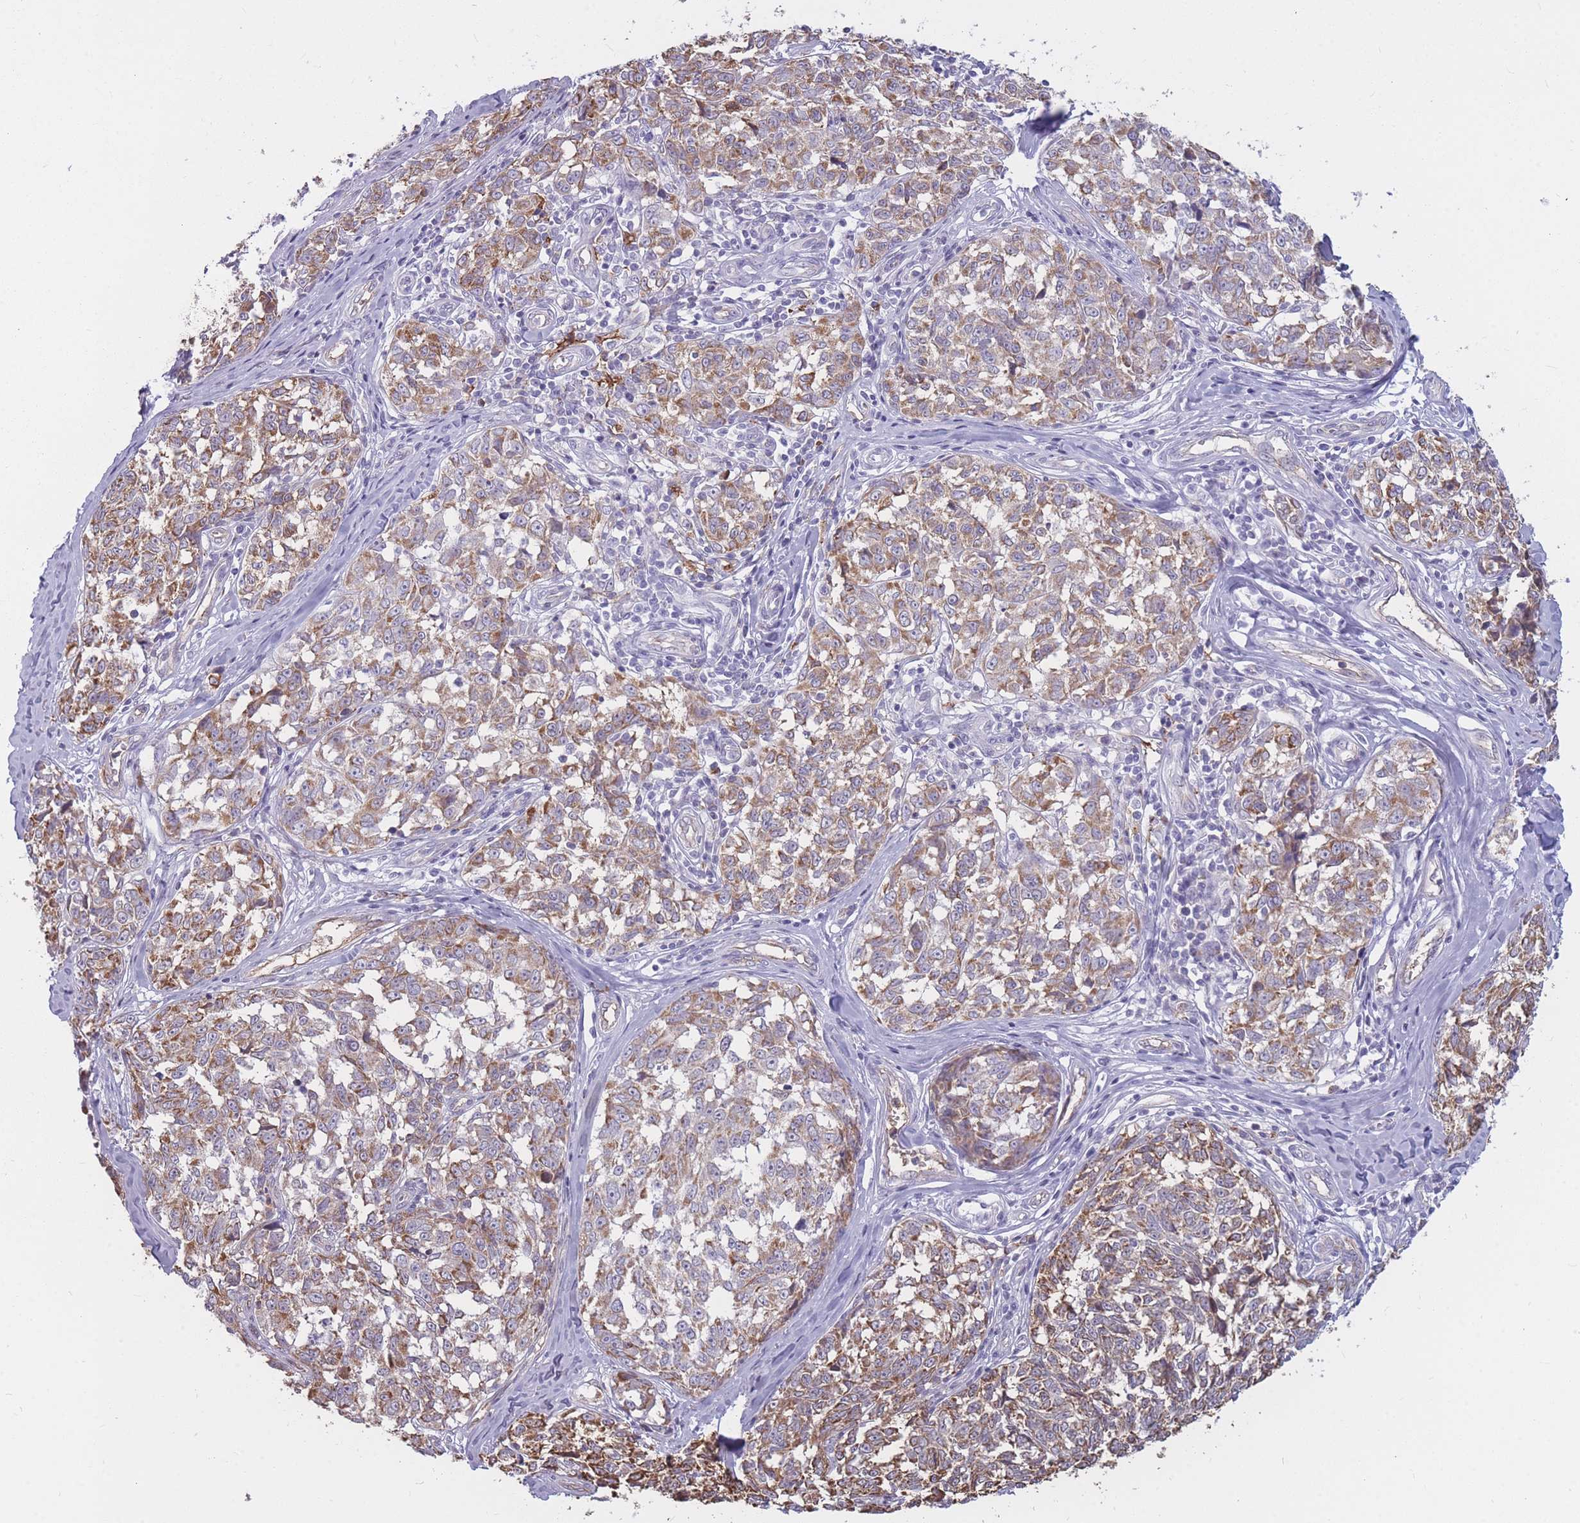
{"staining": {"intensity": "moderate", "quantity": ">75%", "location": "cytoplasmic/membranous"}, "tissue": "melanoma", "cell_type": "Tumor cells", "image_type": "cancer", "snomed": [{"axis": "morphology", "description": "Normal tissue, NOS"}, {"axis": "morphology", "description": "Malignant melanoma, NOS"}, {"axis": "topography", "description": "Skin"}], "caption": "Immunohistochemical staining of human malignant melanoma displays medium levels of moderate cytoplasmic/membranous protein staining in about >75% of tumor cells.", "gene": "GNA11", "patient": {"sex": "female", "age": 64}}